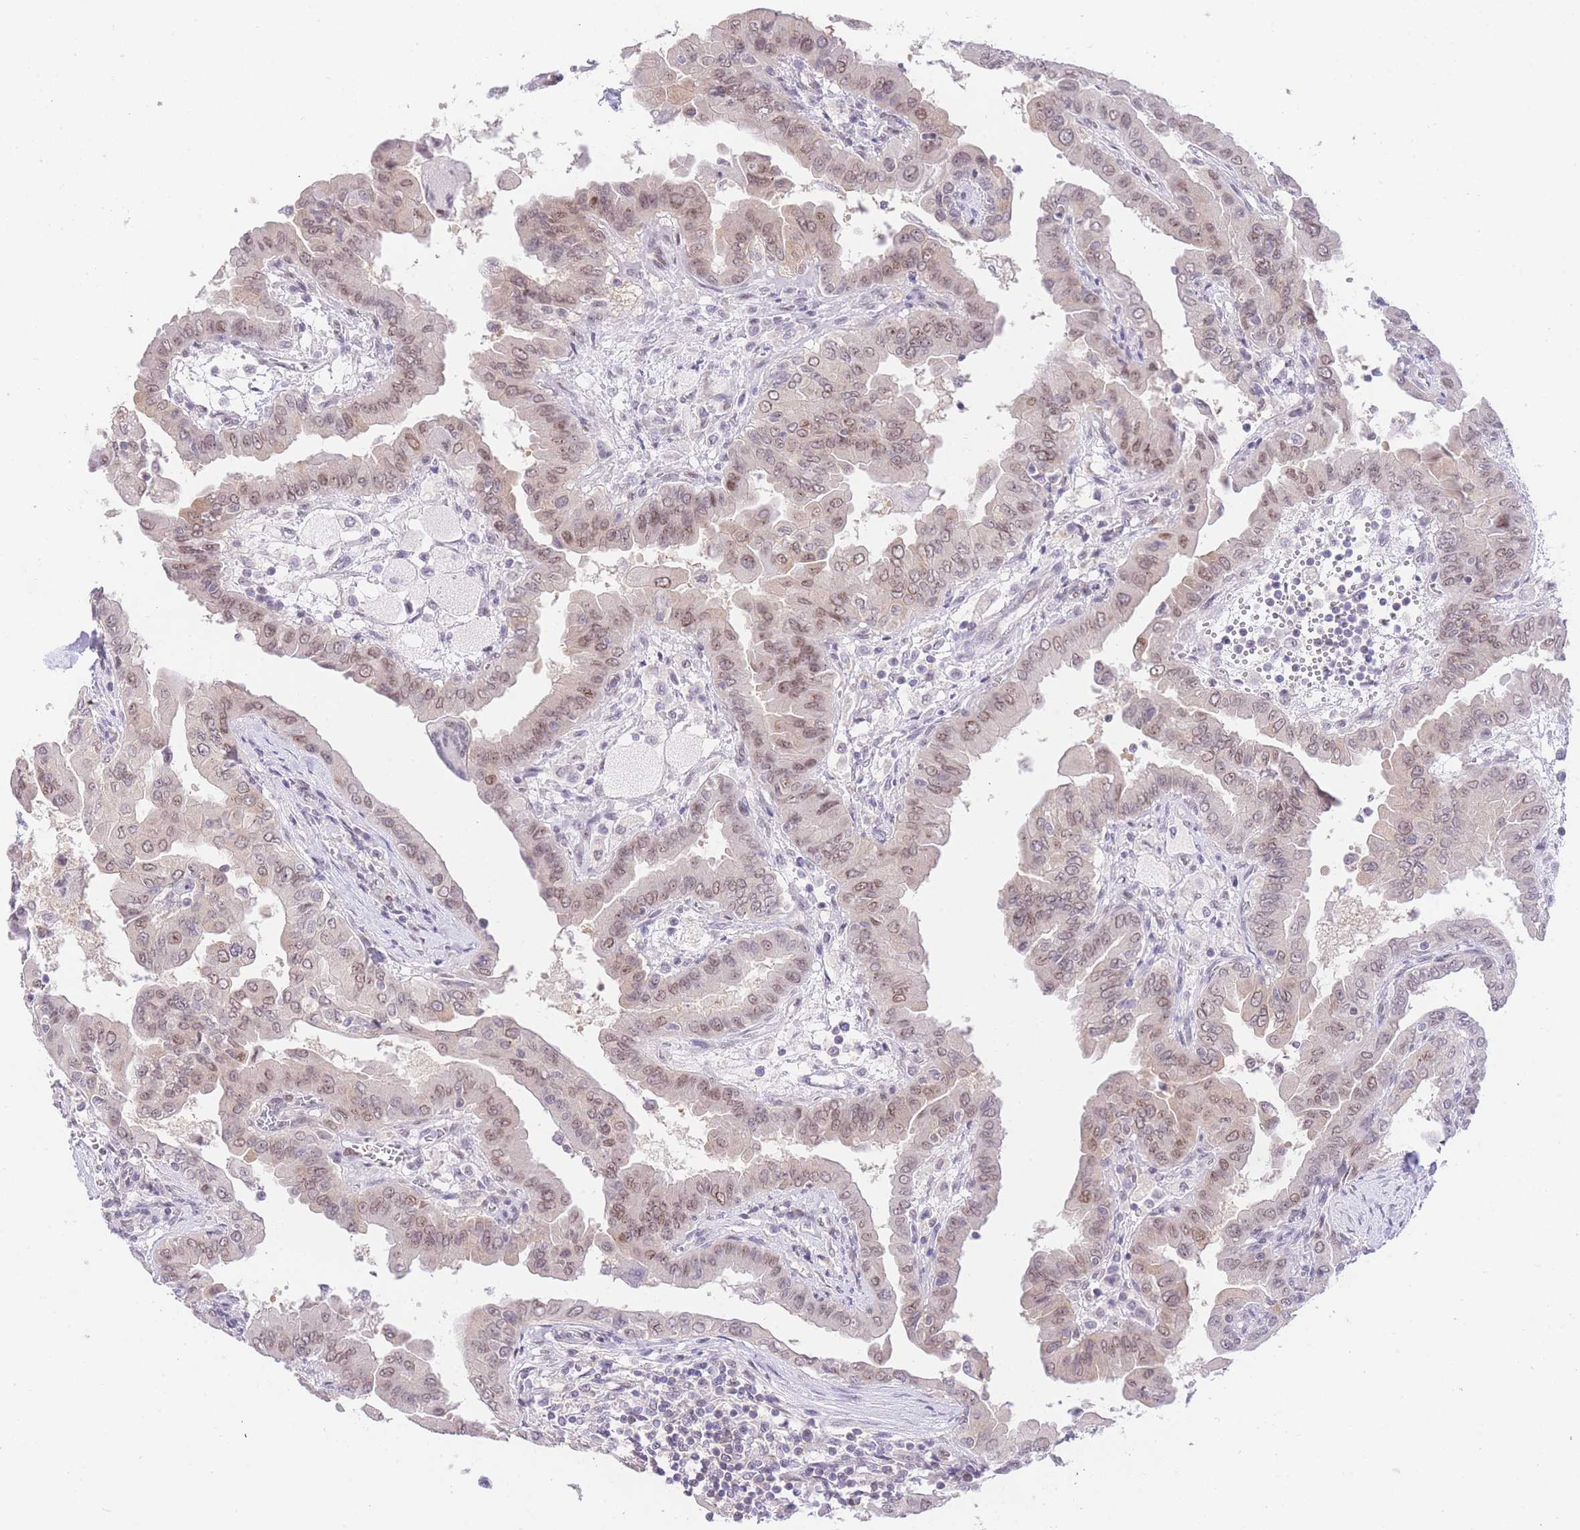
{"staining": {"intensity": "moderate", "quantity": ">75%", "location": "nuclear"}, "tissue": "thyroid cancer", "cell_type": "Tumor cells", "image_type": "cancer", "snomed": [{"axis": "morphology", "description": "Papillary adenocarcinoma, NOS"}, {"axis": "topography", "description": "Thyroid gland"}], "caption": "Protein analysis of thyroid papillary adenocarcinoma tissue exhibits moderate nuclear expression in about >75% of tumor cells.", "gene": "STK39", "patient": {"sex": "male", "age": 33}}